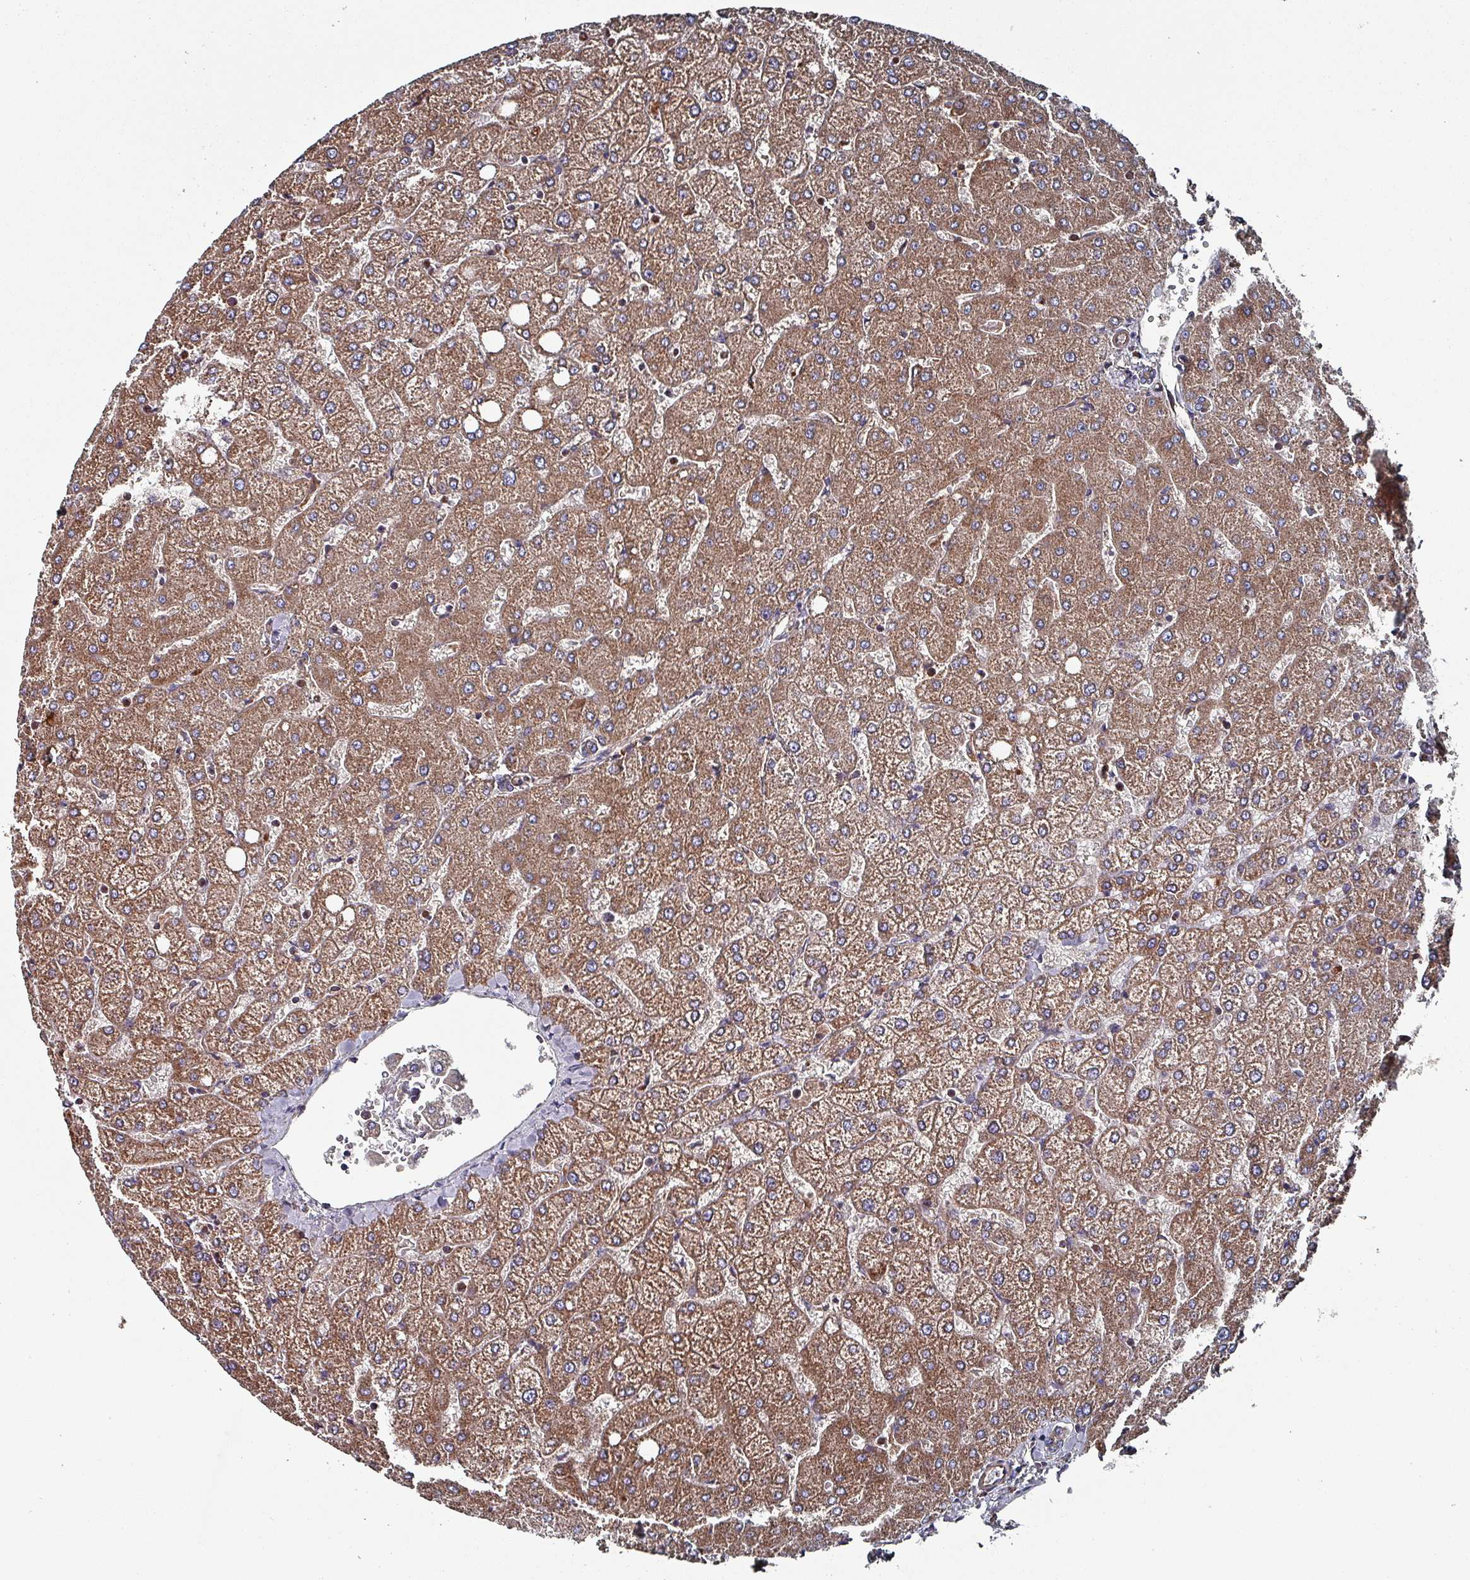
{"staining": {"intensity": "weak", "quantity": ">75%", "location": "cytoplasmic/membranous"}, "tissue": "liver", "cell_type": "Cholangiocytes", "image_type": "normal", "snomed": [{"axis": "morphology", "description": "Normal tissue, NOS"}, {"axis": "topography", "description": "Liver"}], "caption": "The image displays staining of normal liver, revealing weak cytoplasmic/membranous protein staining (brown color) within cholangiocytes.", "gene": "ANO10", "patient": {"sex": "female", "age": 54}}